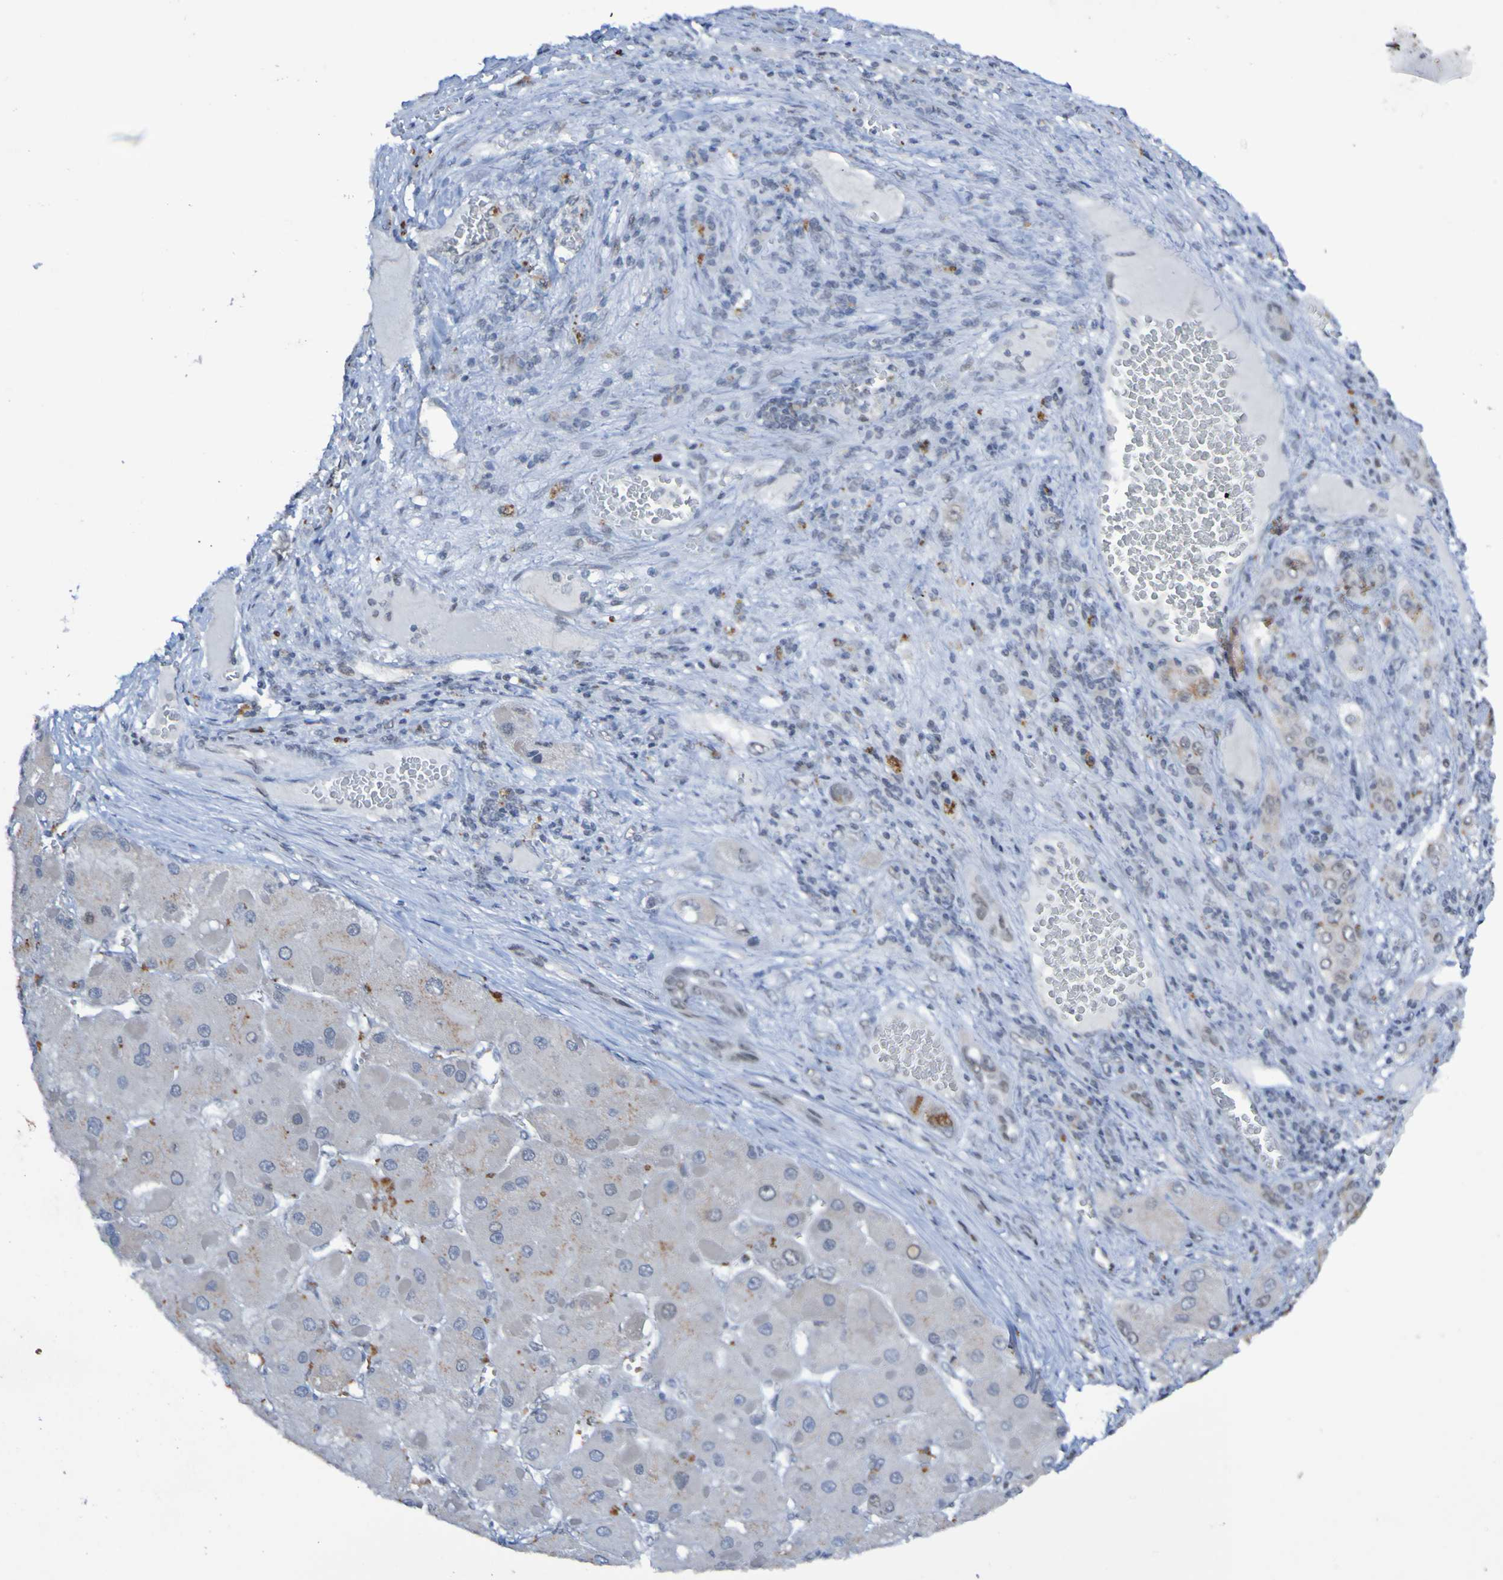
{"staining": {"intensity": "negative", "quantity": "none", "location": "none"}, "tissue": "liver cancer", "cell_type": "Tumor cells", "image_type": "cancer", "snomed": [{"axis": "morphology", "description": "Carcinoma, Hepatocellular, NOS"}, {"axis": "topography", "description": "Liver"}], "caption": "This image is of liver cancer stained with IHC to label a protein in brown with the nuclei are counter-stained blue. There is no staining in tumor cells.", "gene": "PCGF1", "patient": {"sex": "female", "age": 73}}